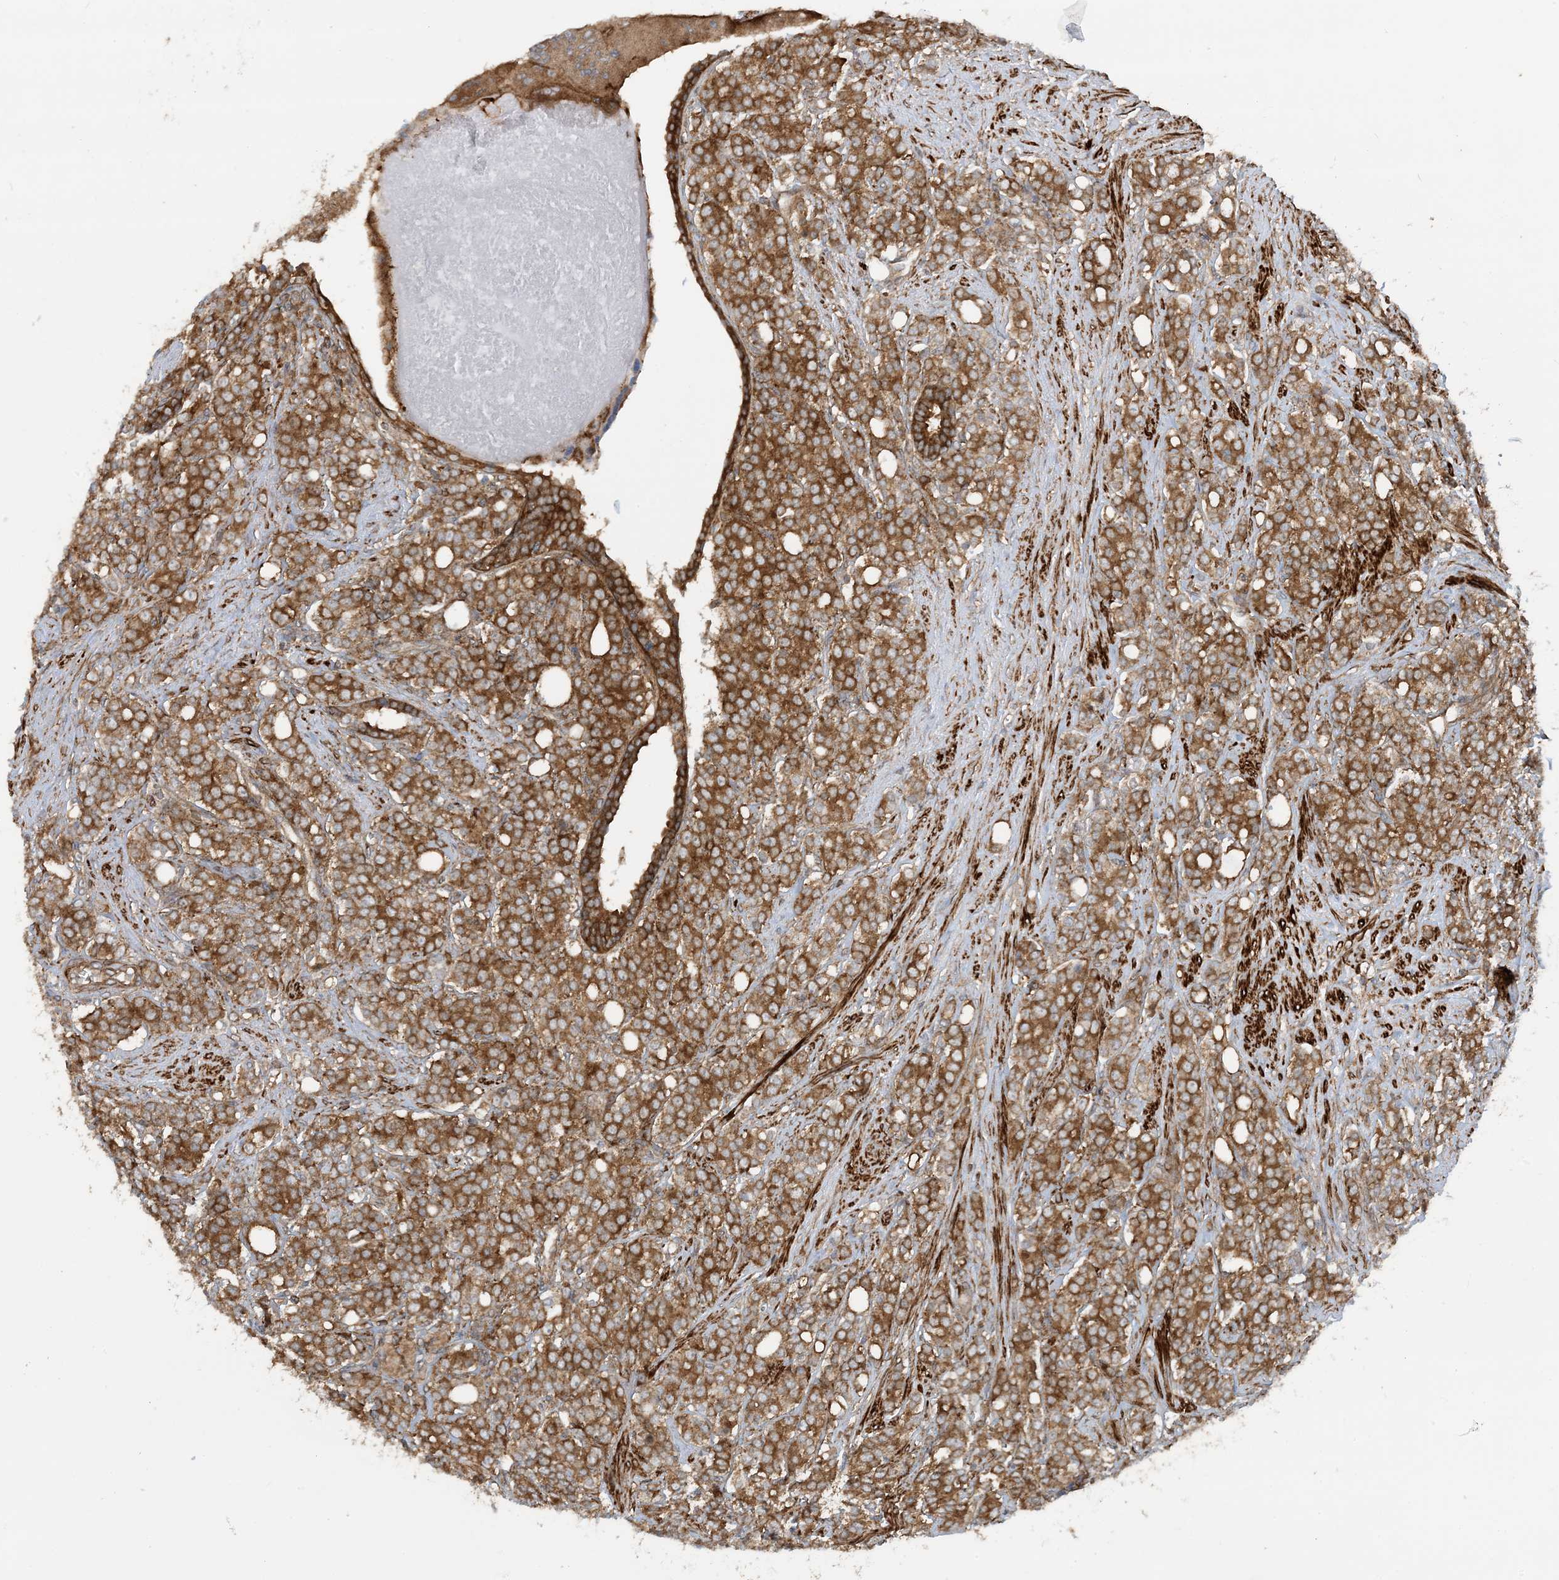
{"staining": {"intensity": "moderate", "quantity": ">75%", "location": "cytoplasmic/membranous"}, "tissue": "prostate cancer", "cell_type": "Tumor cells", "image_type": "cancer", "snomed": [{"axis": "morphology", "description": "Adenocarcinoma, High grade"}, {"axis": "topography", "description": "Prostate"}], "caption": "A micrograph of human prostate cancer (high-grade adenocarcinoma) stained for a protein exhibits moderate cytoplasmic/membranous brown staining in tumor cells.", "gene": "STAM2", "patient": {"sex": "male", "age": 62}}